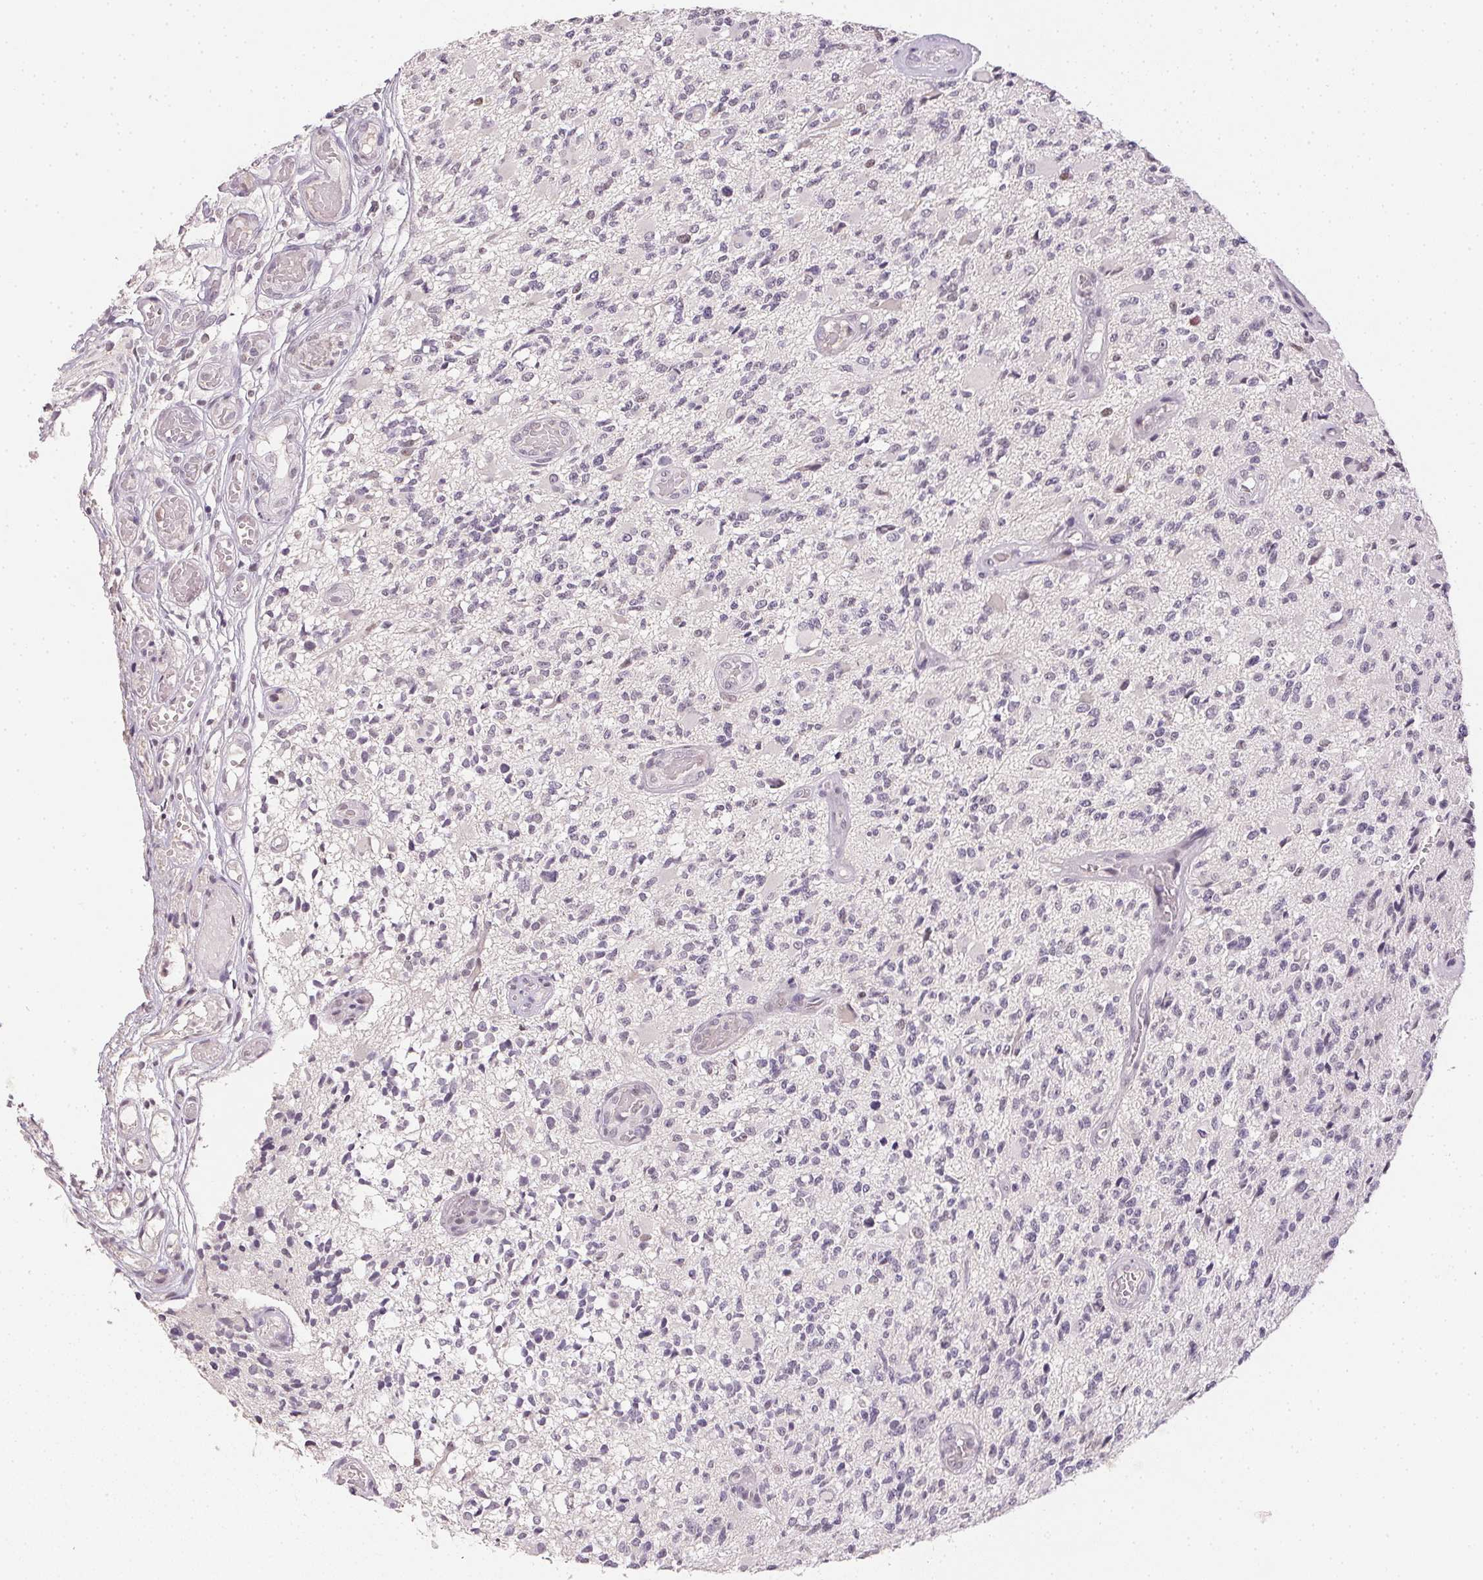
{"staining": {"intensity": "negative", "quantity": "none", "location": "none"}, "tissue": "glioma", "cell_type": "Tumor cells", "image_type": "cancer", "snomed": [{"axis": "morphology", "description": "Glioma, malignant, High grade"}, {"axis": "topography", "description": "Brain"}], "caption": "Histopathology image shows no protein expression in tumor cells of glioma tissue.", "gene": "POLR3G", "patient": {"sex": "female", "age": 63}}